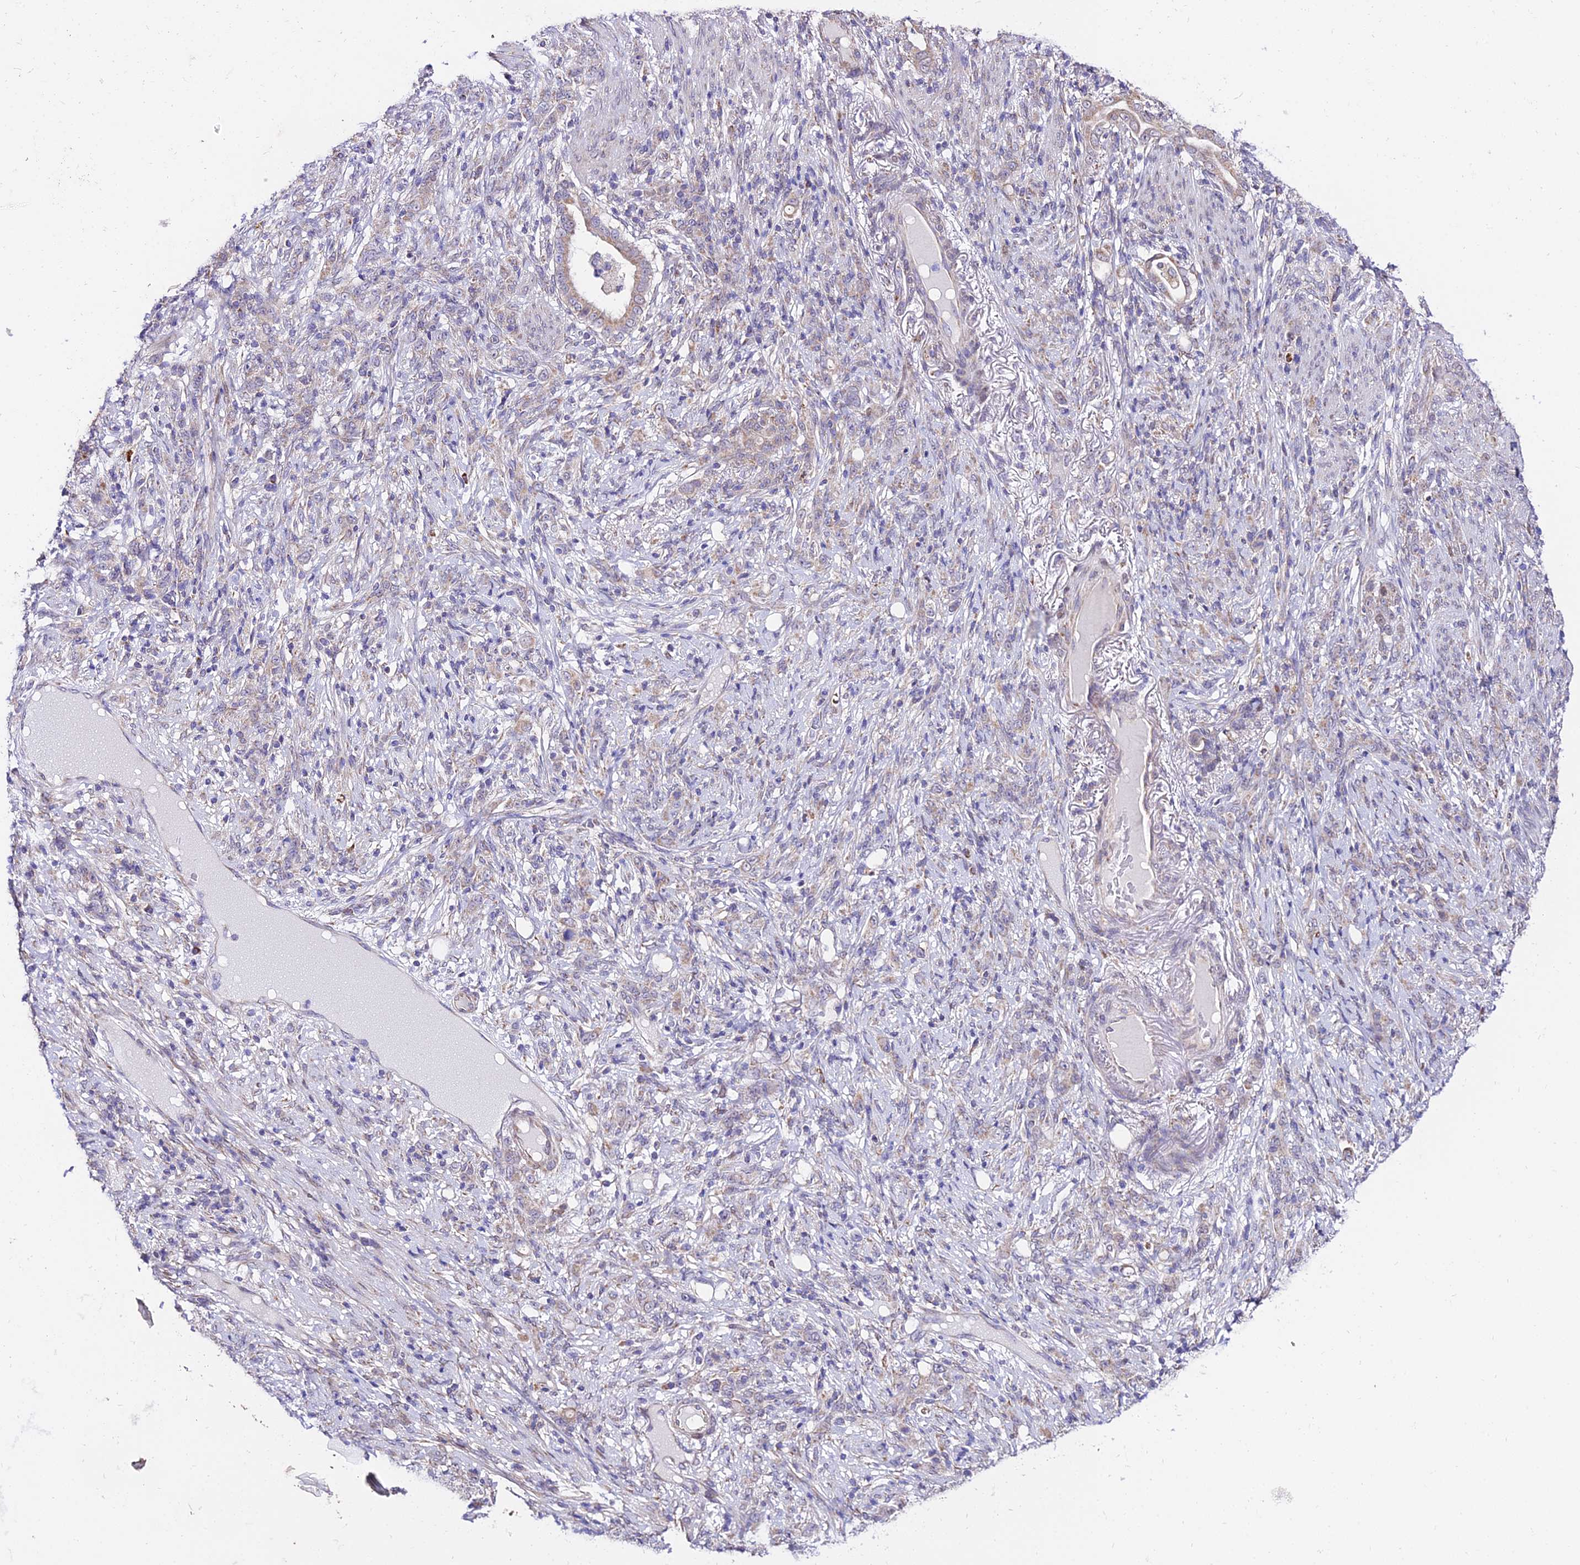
{"staining": {"intensity": "negative", "quantity": "none", "location": "none"}, "tissue": "stomach cancer", "cell_type": "Tumor cells", "image_type": "cancer", "snomed": [{"axis": "morphology", "description": "Normal tissue, NOS"}, {"axis": "morphology", "description": "Adenocarcinoma, NOS"}, {"axis": "topography", "description": "Stomach"}], "caption": "Immunohistochemistry image of human stomach cancer stained for a protein (brown), which shows no expression in tumor cells.", "gene": "ATP5PB", "patient": {"sex": "female", "age": 79}}